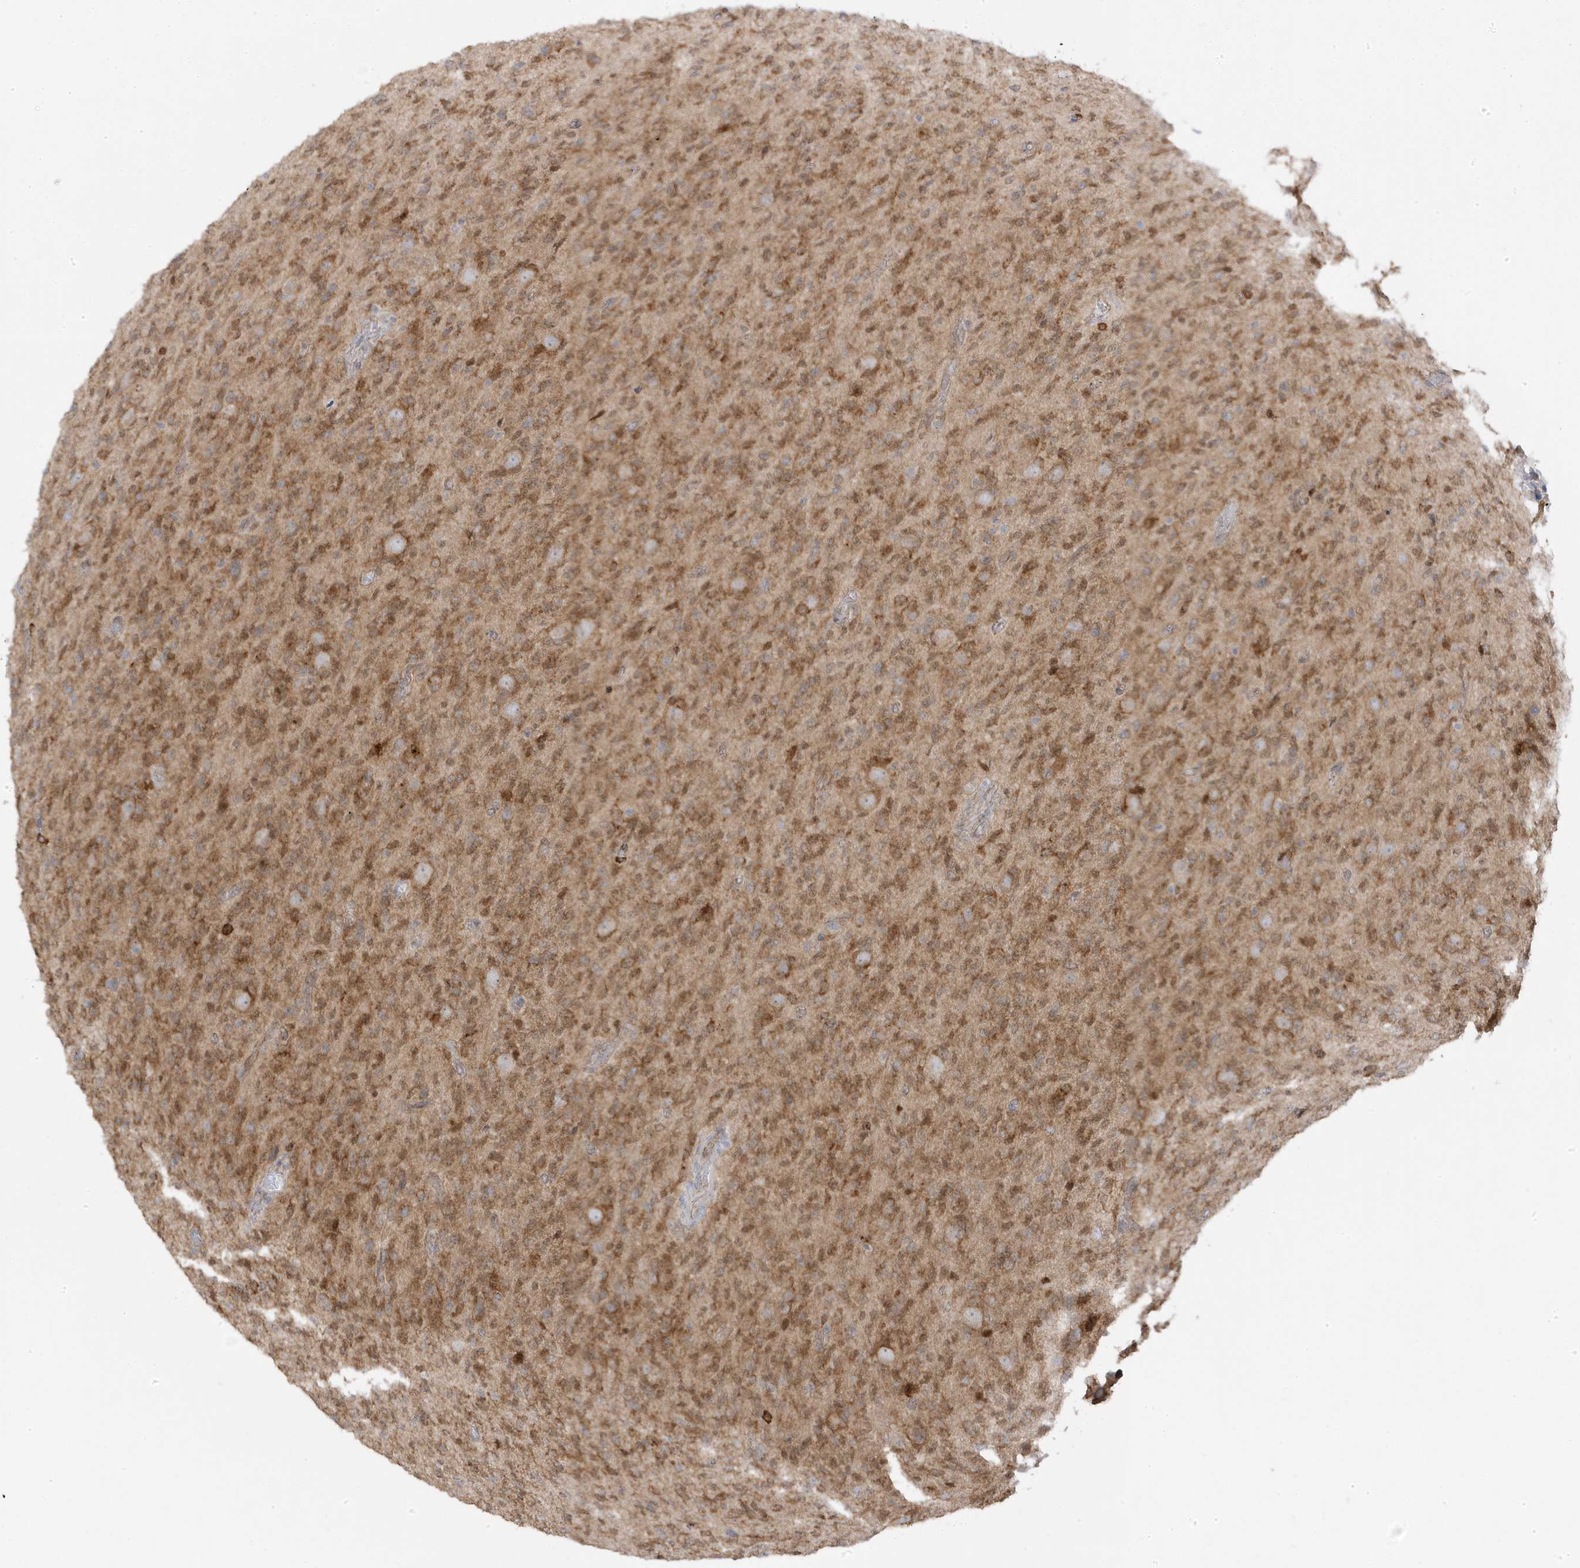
{"staining": {"intensity": "moderate", "quantity": ">75%", "location": "cytoplasmic/membranous,nuclear"}, "tissue": "glioma", "cell_type": "Tumor cells", "image_type": "cancer", "snomed": [{"axis": "morphology", "description": "Glioma, malignant, High grade"}, {"axis": "topography", "description": "Brain"}], "caption": "Immunohistochemistry micrograph of neoplastic tissue: human glioma stained using IHC reveals medium levels of moderate protein expression localized specifically in the cytoplasmic/membranous and nuclear of tumor cells, appearing as a cytoplasmic/membranous and nuclear brown color.", "gene": "ZNF654", "patient": {"sex": "female", "age": 57}}